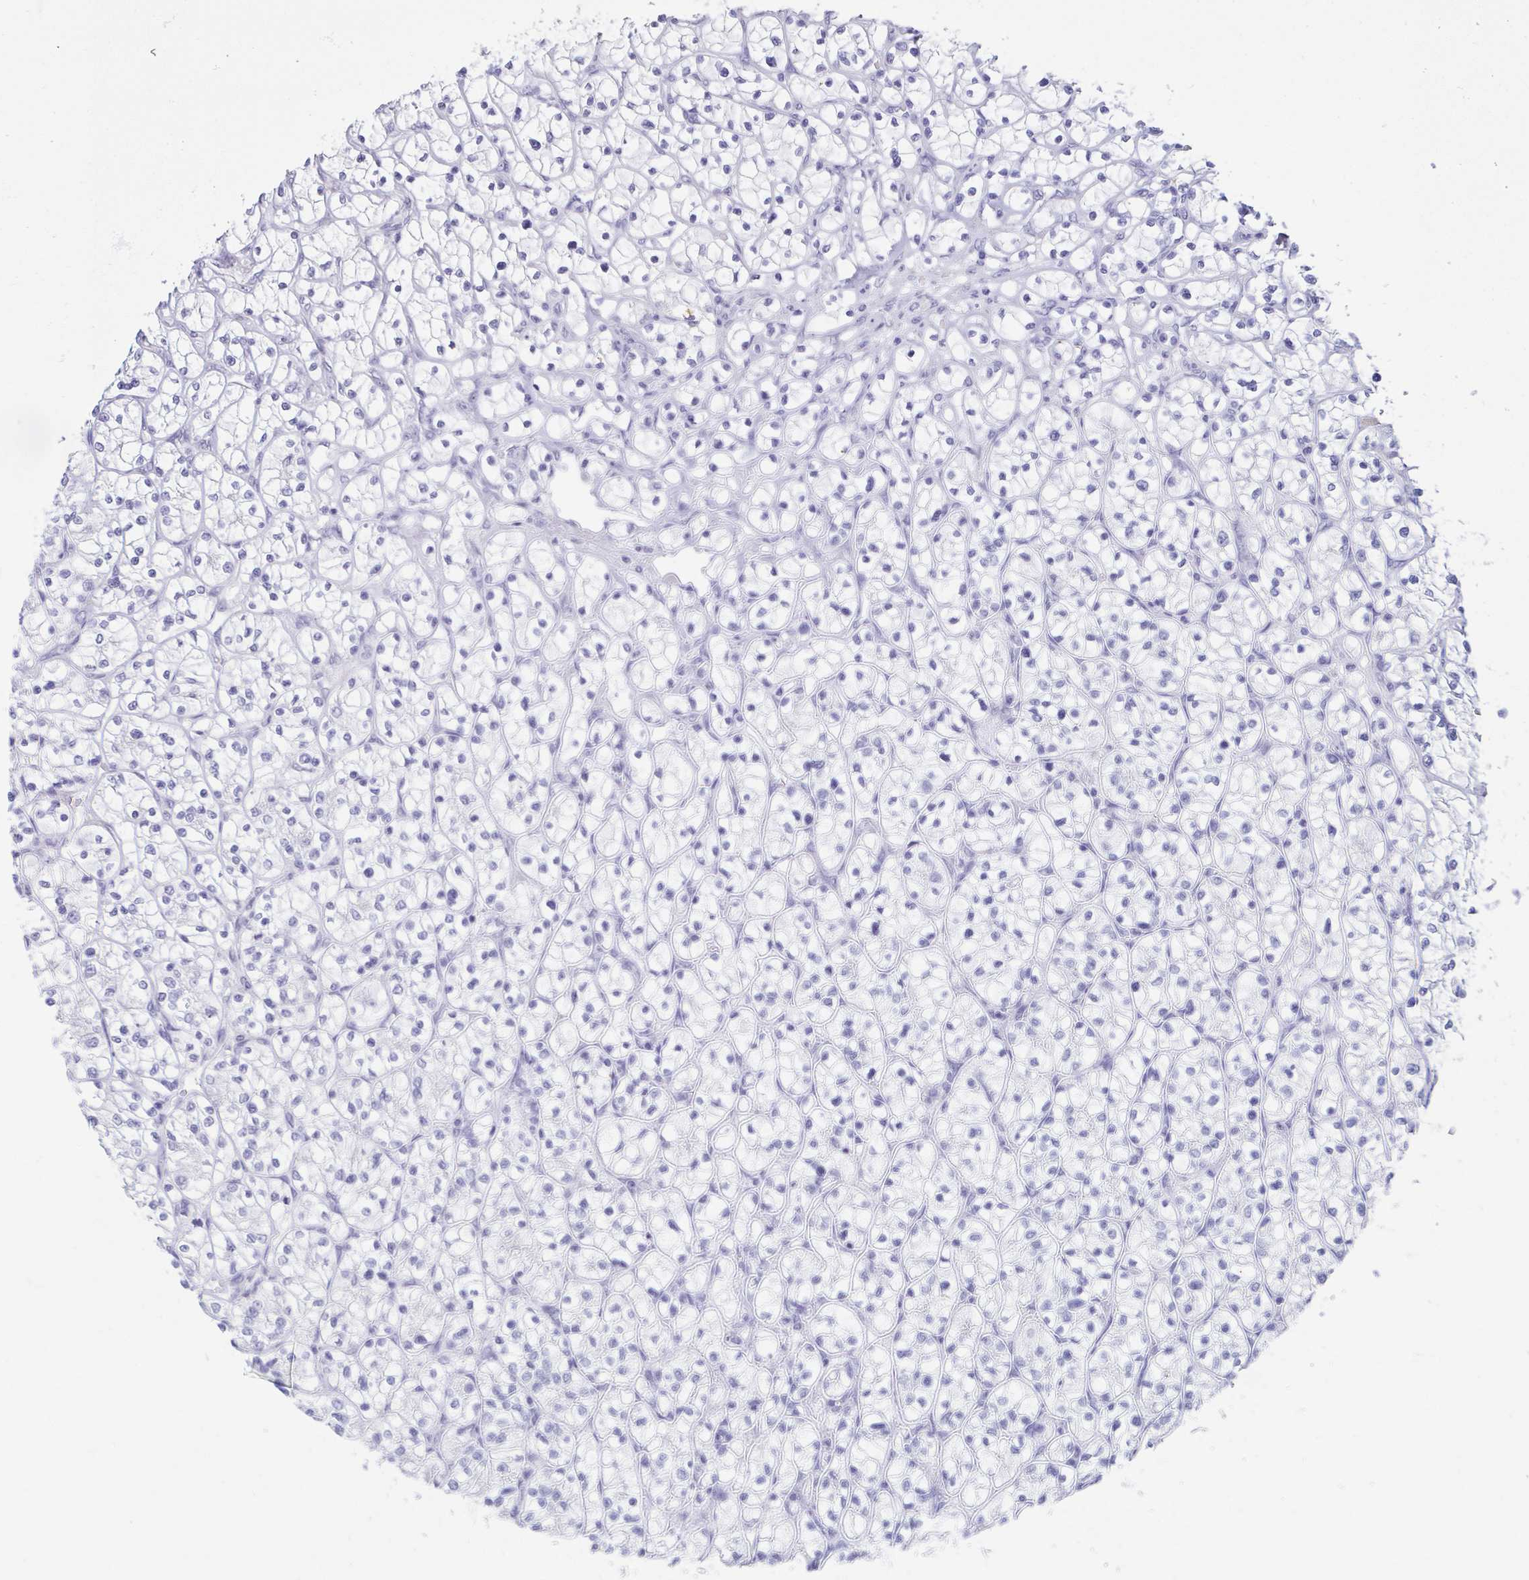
{"staining": {"intensity": "negative", "quantity": "none", "location": "none"}, "tissue": "renal cancer", "cell_type": "Tumor cells", "image_type": "cancer", "snomed": [{"axis": "morphology", "description": "Adenocarcinoma, NOS"}, {"axis": "topography", "description": "Kidney"}], "caption": "IHC of human renal cancer exhibits no positivity in tumor cells.", "gene": "TEX19", "patient": {"sex": "female", "age": 64}}